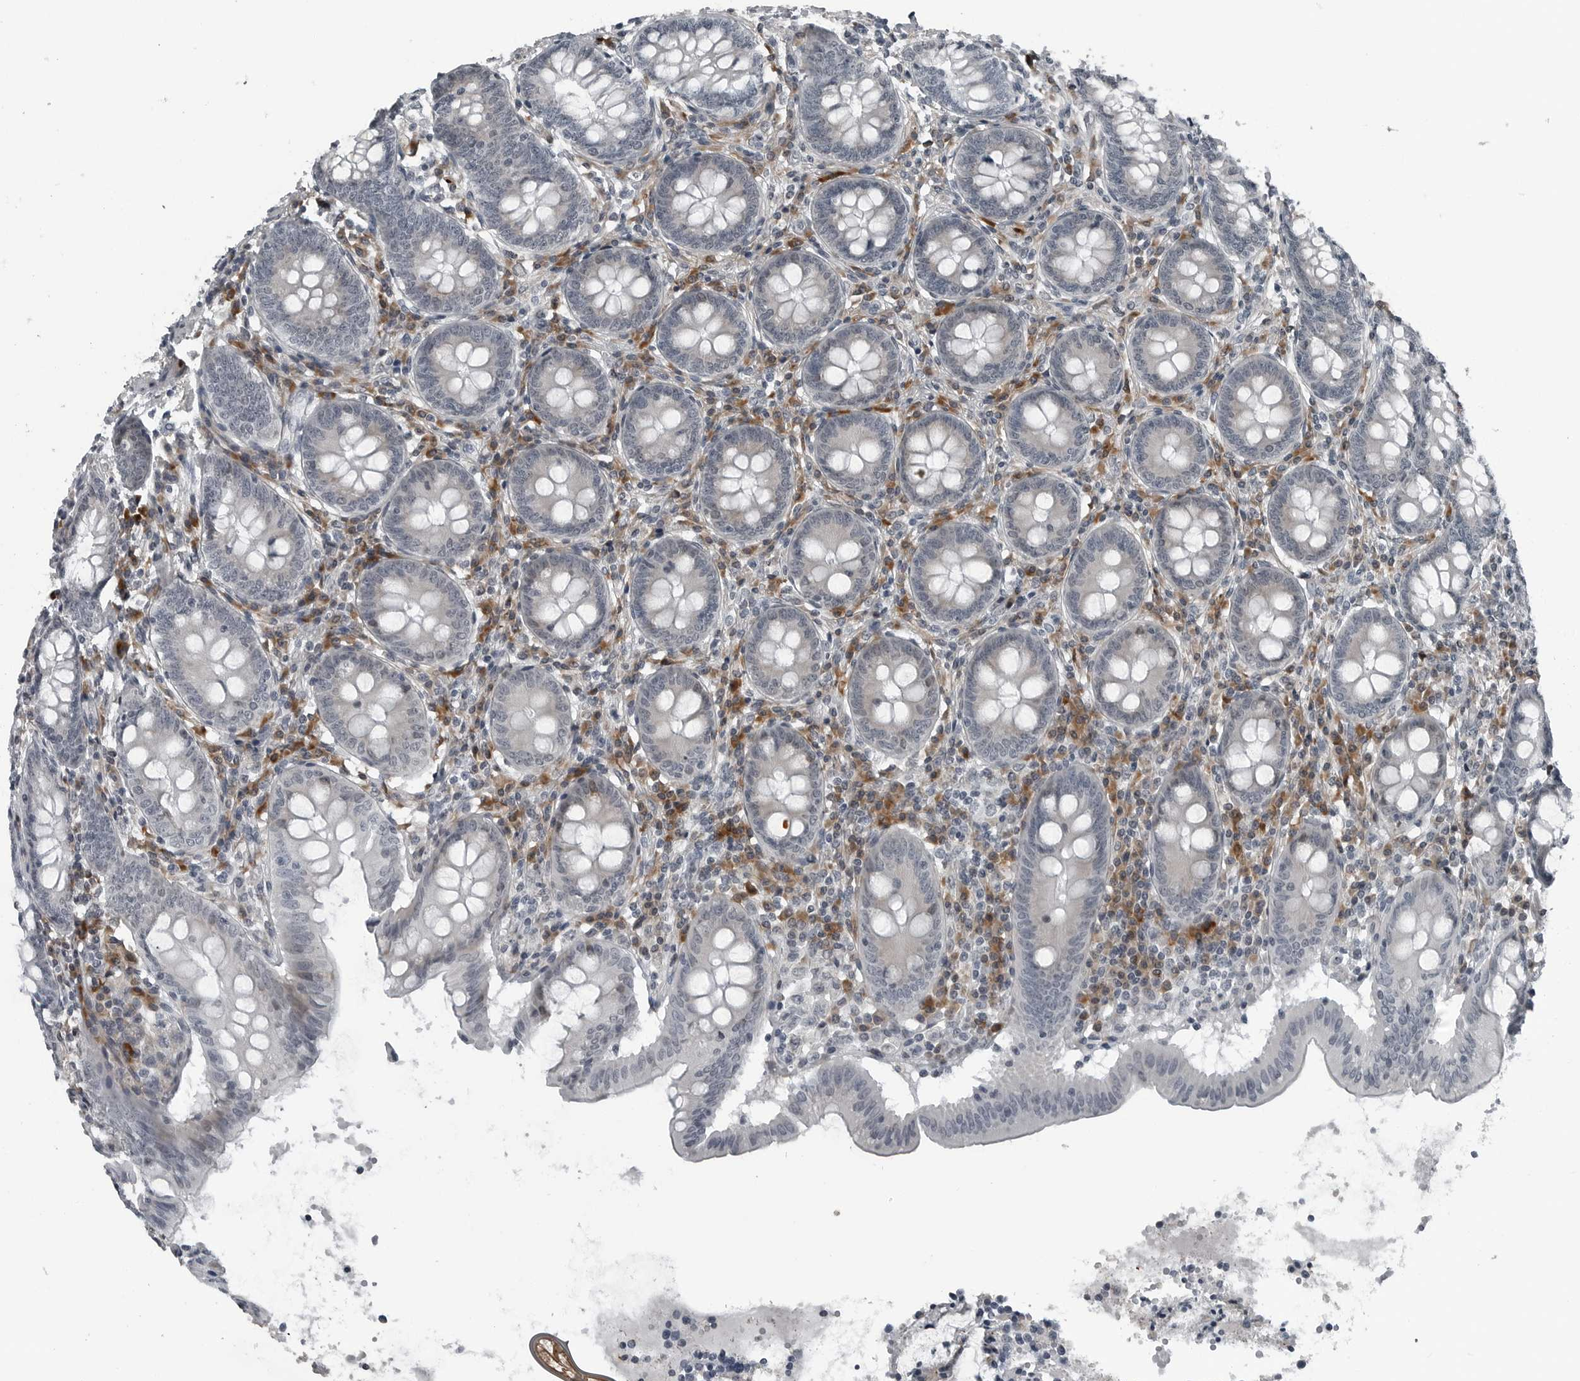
{"staining": {"intensity": "negative", "quantity": "none", "location": "none"}, "tissue": "appendix", "cell_type": "Glandular cells", "image_type": "normal", "snomed": [{"axis": "morphology", "description": "Normal tissue, NOS"}, {"axis": "topography", "description": "Appendix"}], "caption": "This photomicrograph is of normal appendix stained with immunohistochemistry (IHC) to label a protein in brown with the nuclei are counter-stained blue. There is no positivity in glandular cells. (DAB (3,3'-diaminobenzidine) IHC with hematoxylin counter stain).", "gene": "DNAAF11", "patient": {"sex": "female", "age": 54}}